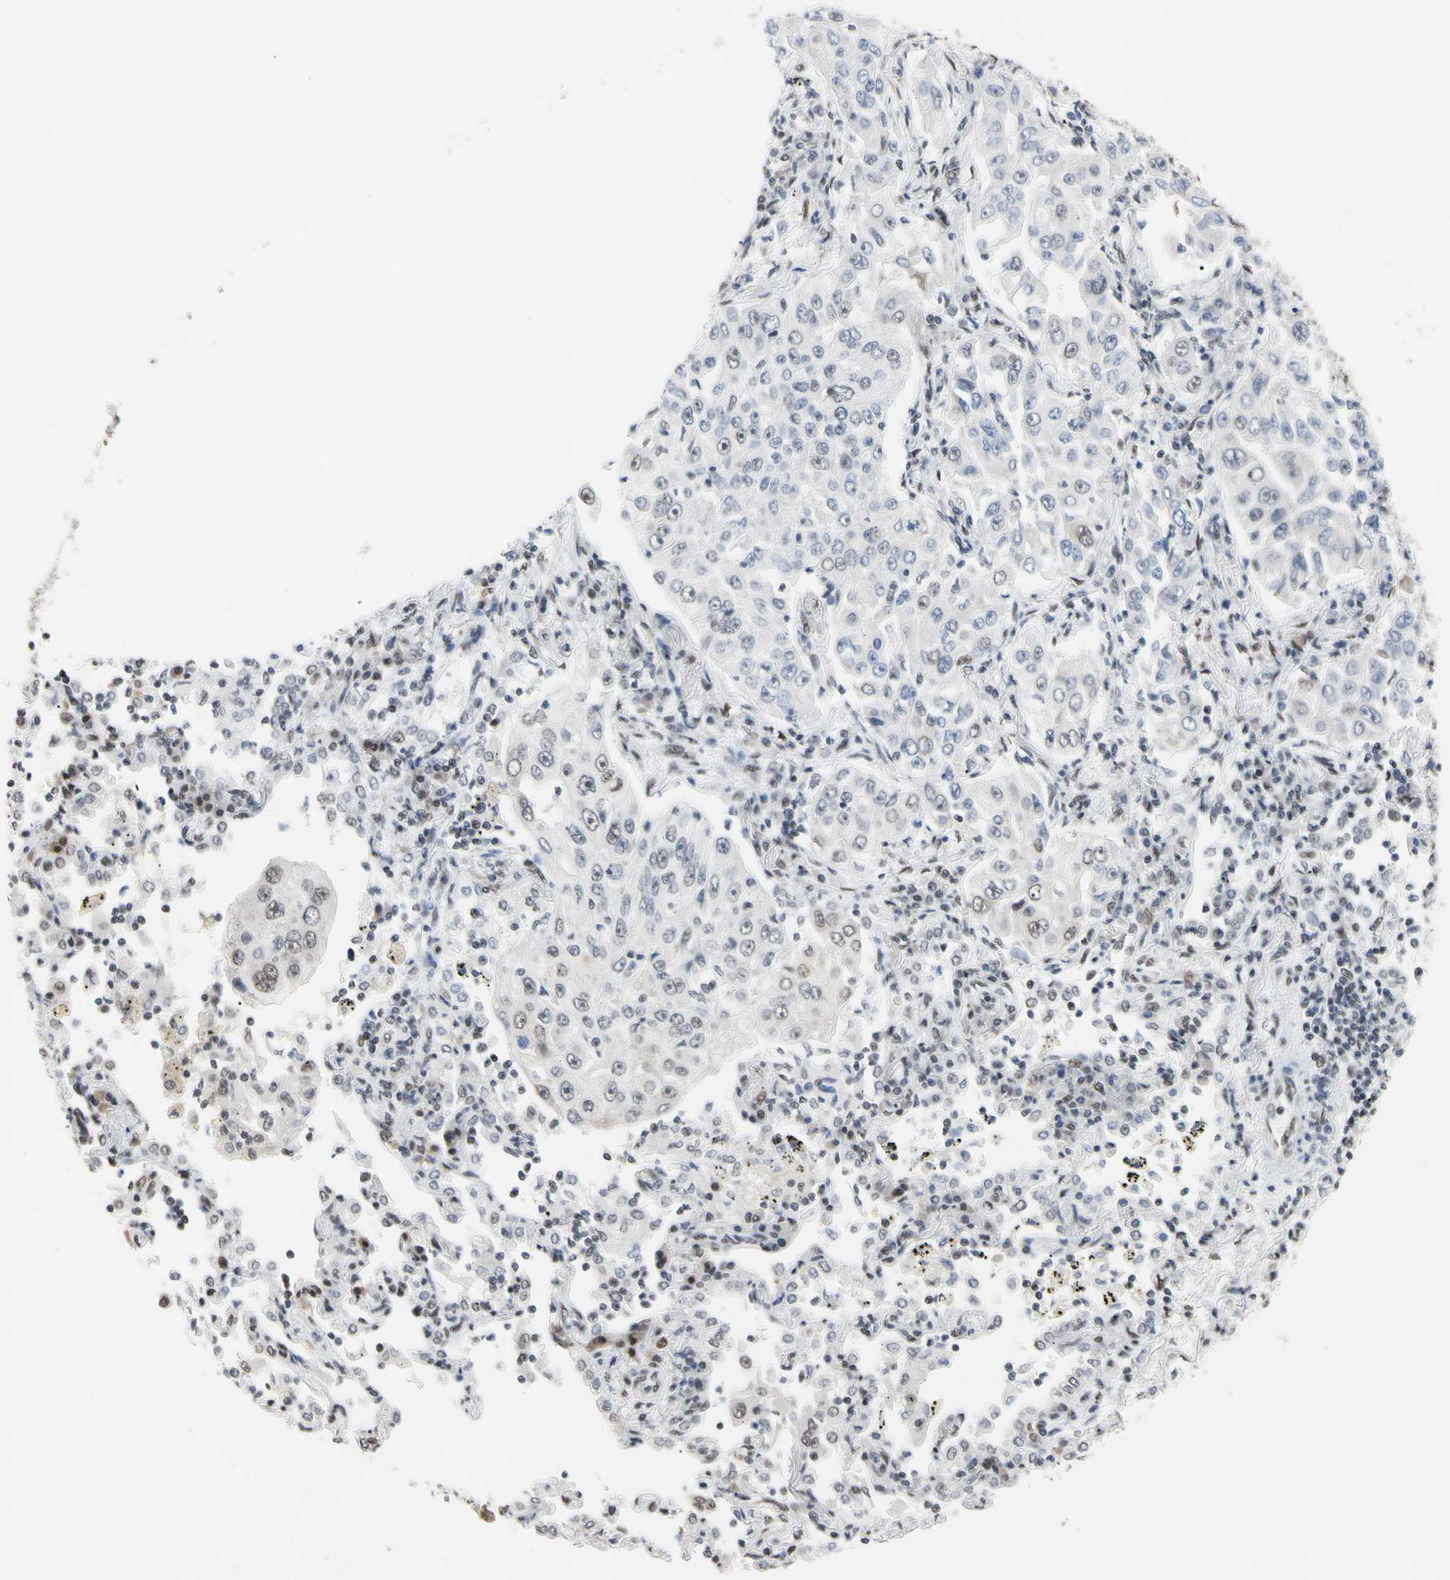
{"staining": {"intensity": "weak", "quantity": "<25%", "location": "nuclear"}, "tissue": "lung cancer", "cell_type": "Tumor cells", "image_type": "cancer", "snomed": [{"axis": "morphology", "description": "Adenocarcinoma, NOS"}, {"axis": "topography", "description": "Lung"}], "caption": "This is a histopathology image of IHC staining of lung adenocarcinoma, which shows no positivity in tumor cells.", "gene": "FAM98B", "patient": {"sex": "male", "age": 84}}